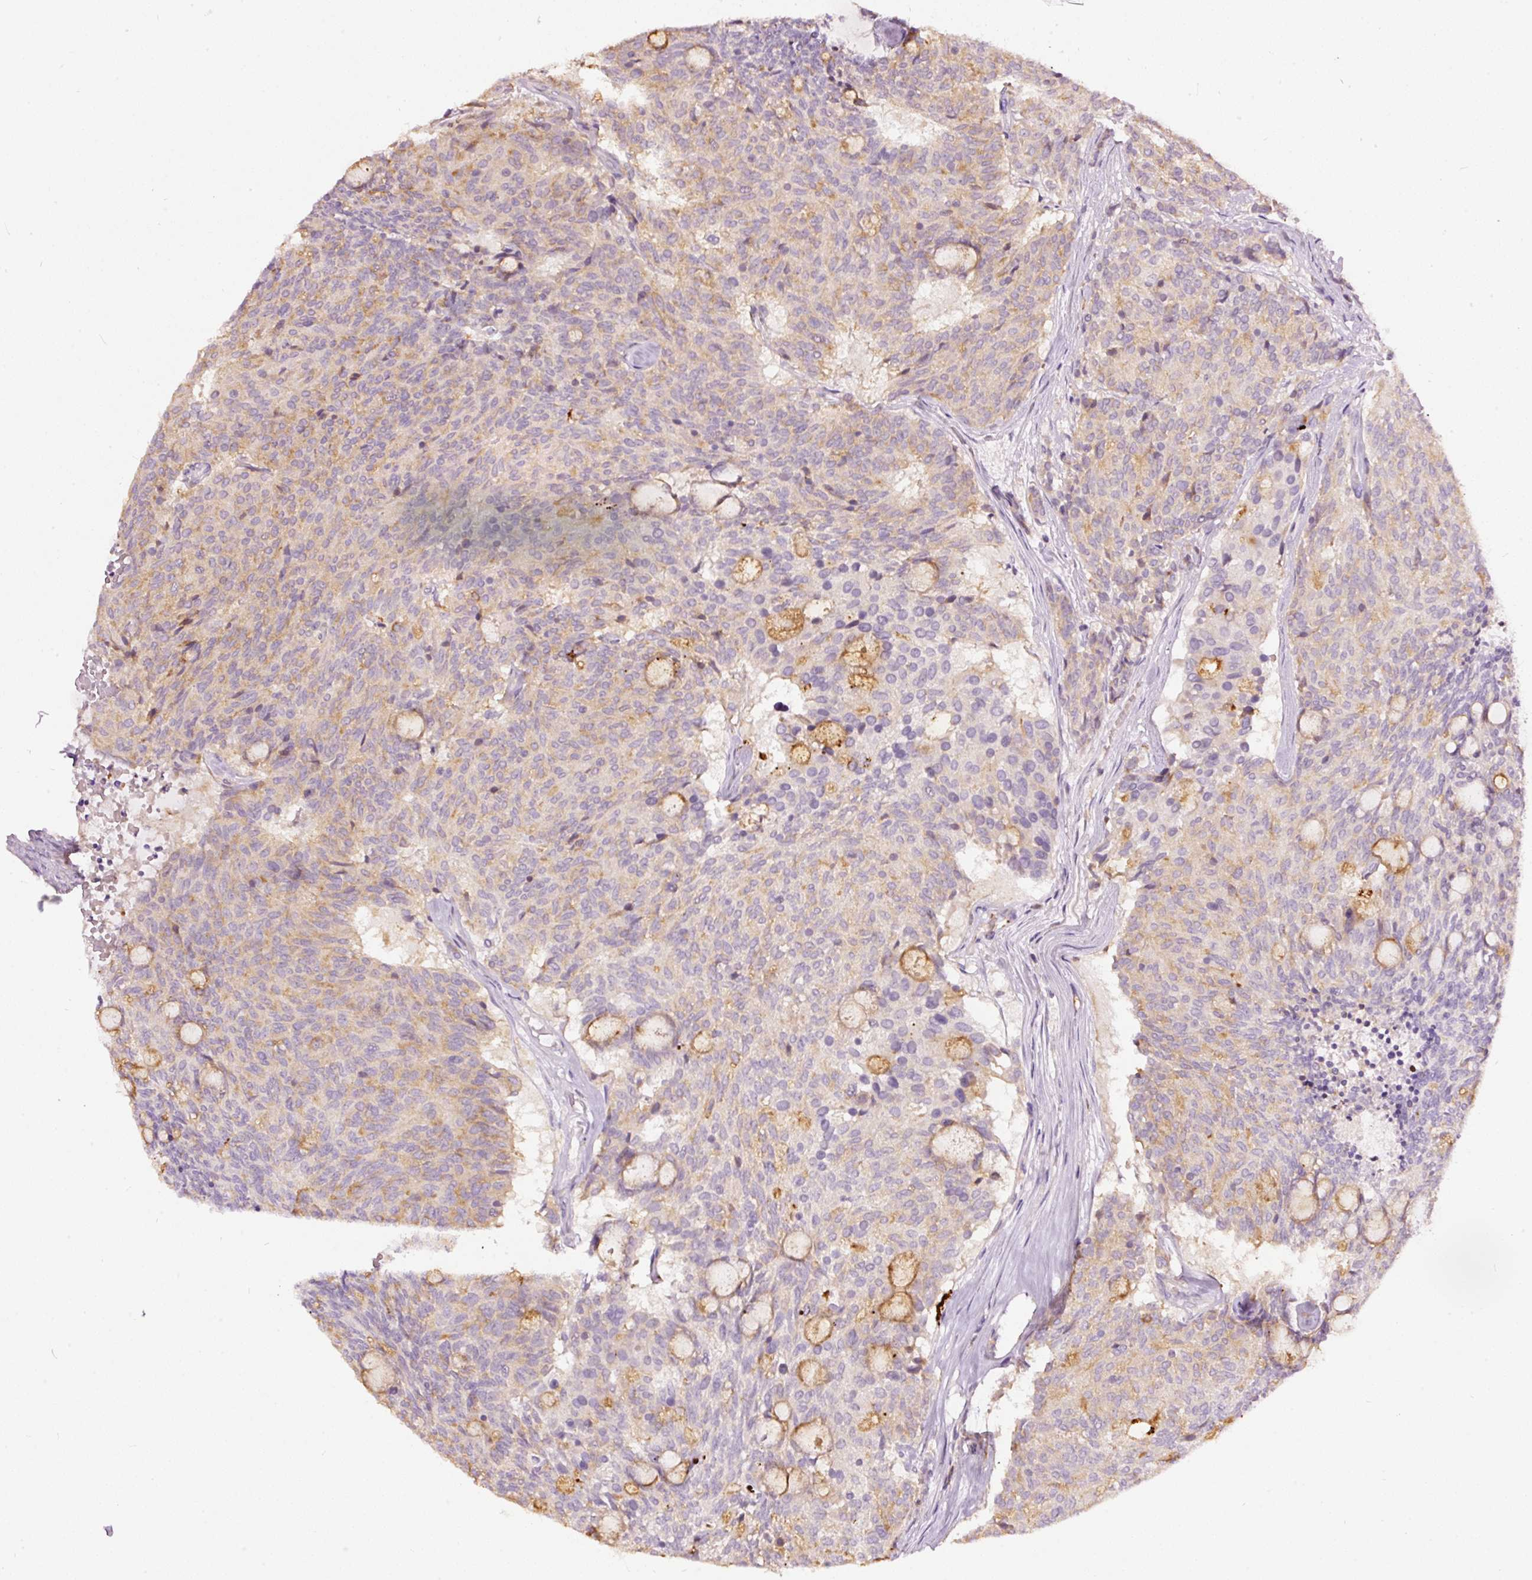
{"staining": {"intensity": "weak", "quantity": "25%-75%", "location": "cytoplasmic/membranous"}, "tissue": "carcinoid", "cell_type": "Tumor cells", "image_type": "cancer", "snomed": [{"axis": "morphology", "description": "Carcinoid, malignant, NOS"}, {"axis": "topography", "description": "Pancreas"}], "caption": "High-magnification brightfield microscopy of carcinoid stained with DAB (3,3'-diaminobenzidine) (brown) and counterstained with hematoxylin (blue). tumor cells exhibit weak cytoplasmic/membranous staining is seen in approximately25%-75% of cells. (DAB = brown stain, brightfield microscopy at high magnification).", "gene": "RSPO2", "patient": {"sex": "female", "age": 54}}